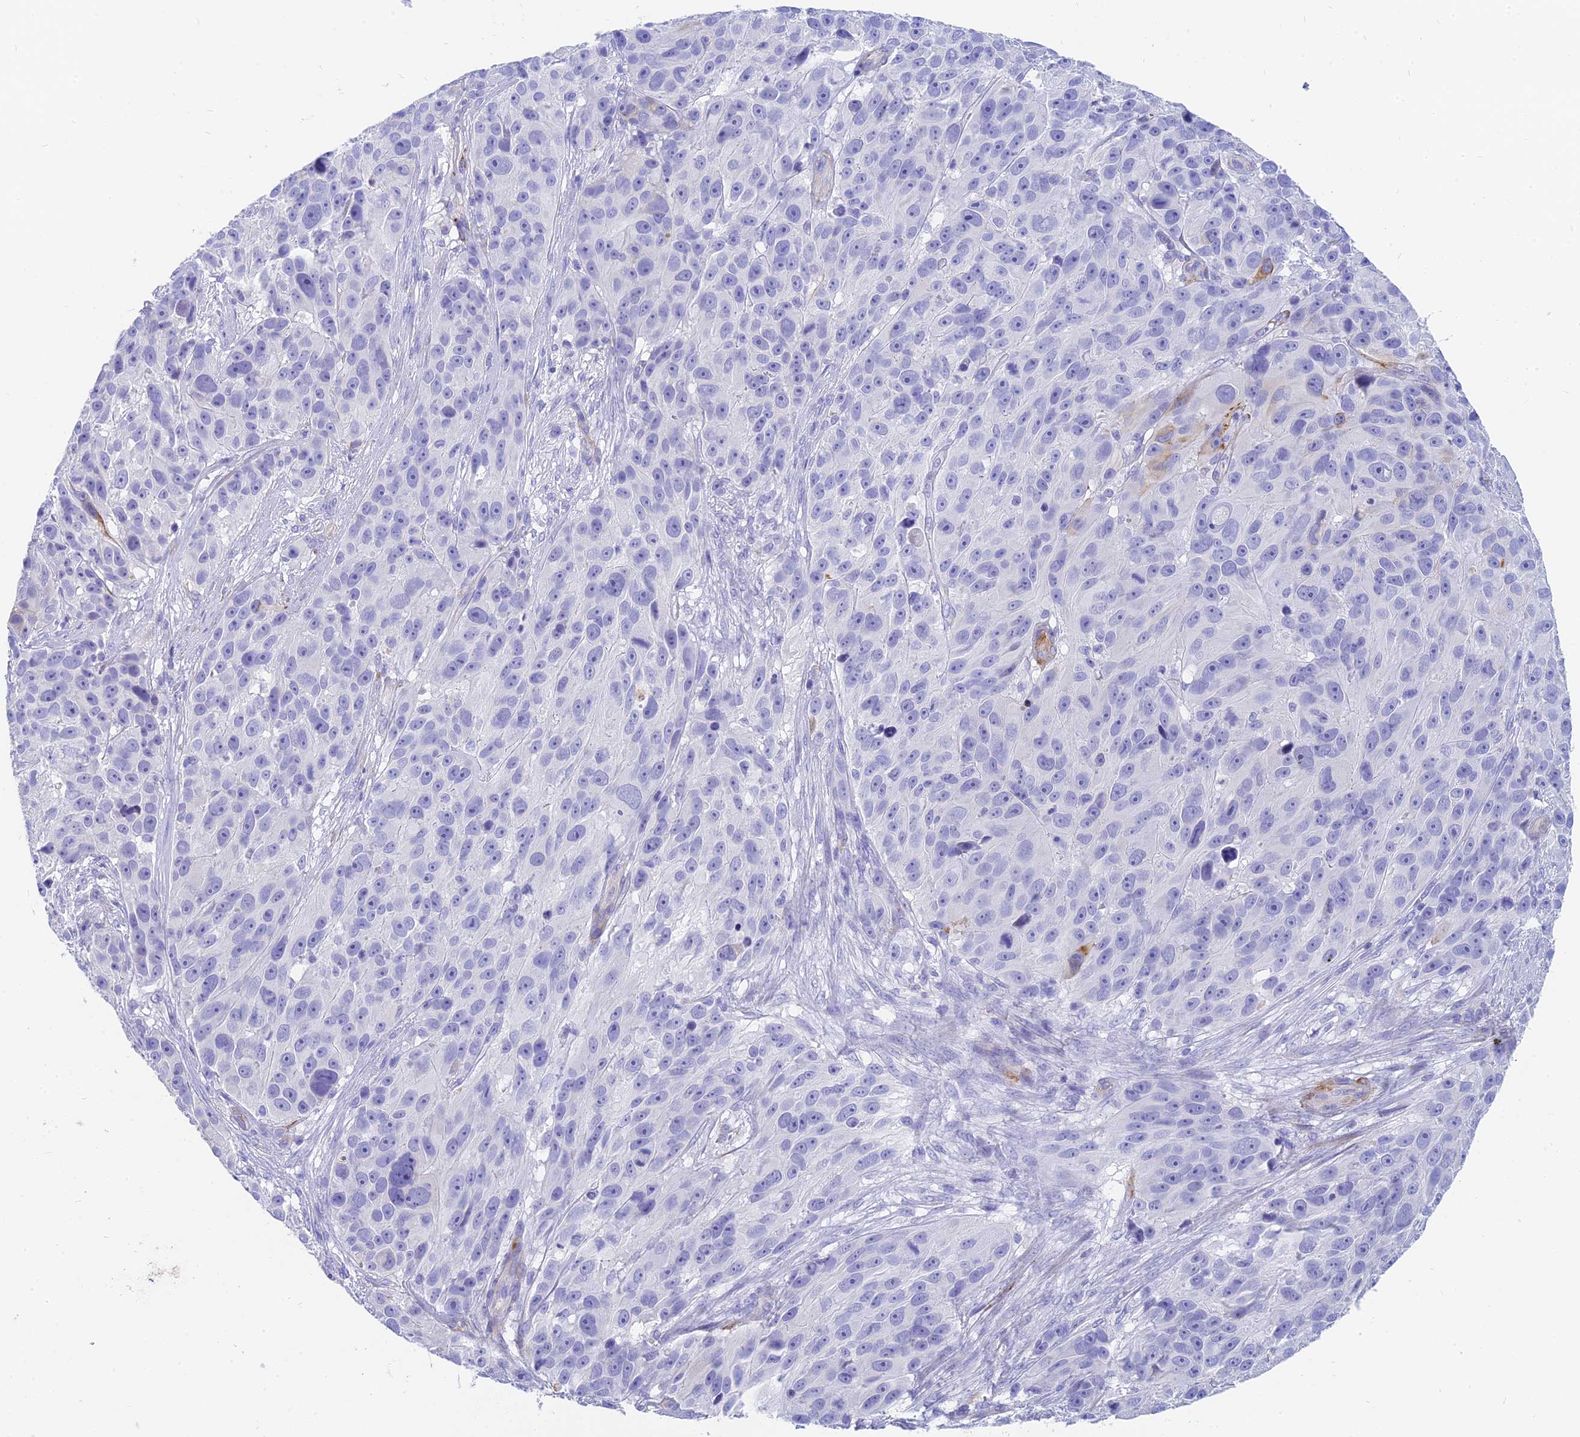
{"staining": {"intensity": "moderate", "quantity": "<25%", "location": "cytoplasmic/membranous"}, "tissue": "melanoma", "cell_type": "Tumor cells", "image_type": "cancer", "snomed": [{"axis": "morphology", "description": "Malignant melanoma, NOS"}, {"axis": "topography", "description": "Skin"}], "caption": "Protein expression analysis of human malignant melanoma reveals moderate cytoplasmic/membranous expression in about <25% of tumor cells.", "gene": "SLC36A2", "patient": {"sex": "male", "age": 84}}